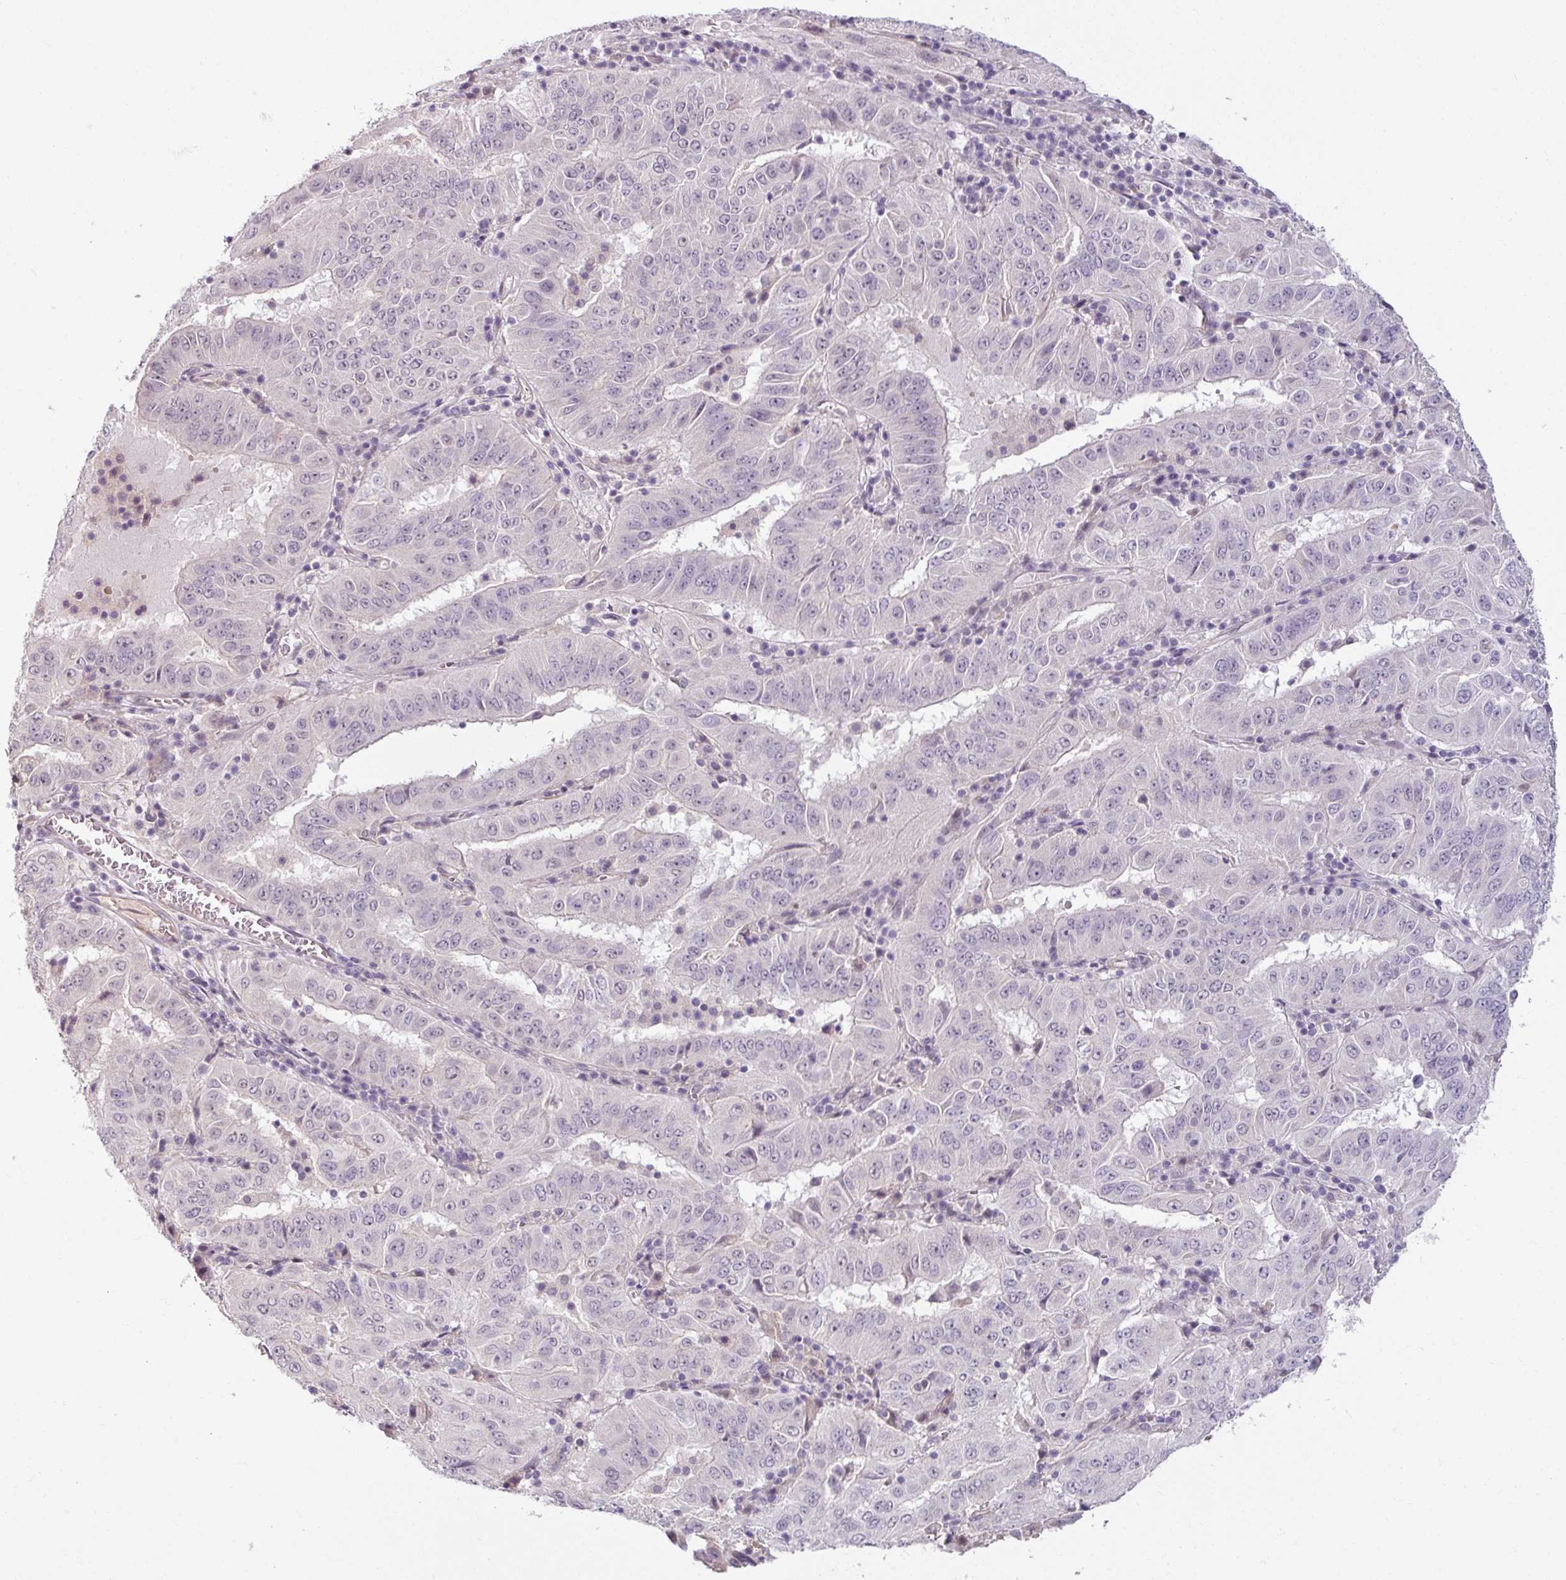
{"staining": {"intensity": "negative", "quantity": "none", "location": "none"}, "tissue": "pancreatic cancer", "cell_type": "Tumor cells", "image_type": "cancer", "snomed": [{"axis": "morphology", "description": "Adenocarcinoma, NOS"}, {"axis": "topography", "description": "Pancreas"}], "caption": "An immunohistochemistry image of pancreatic adenocarcinoma is shown. There is no staining in tumor cells of pancreatic adenocarcinoma.", "gene": "UVSSA", "patient": {"sex": "male", "age": 63}}